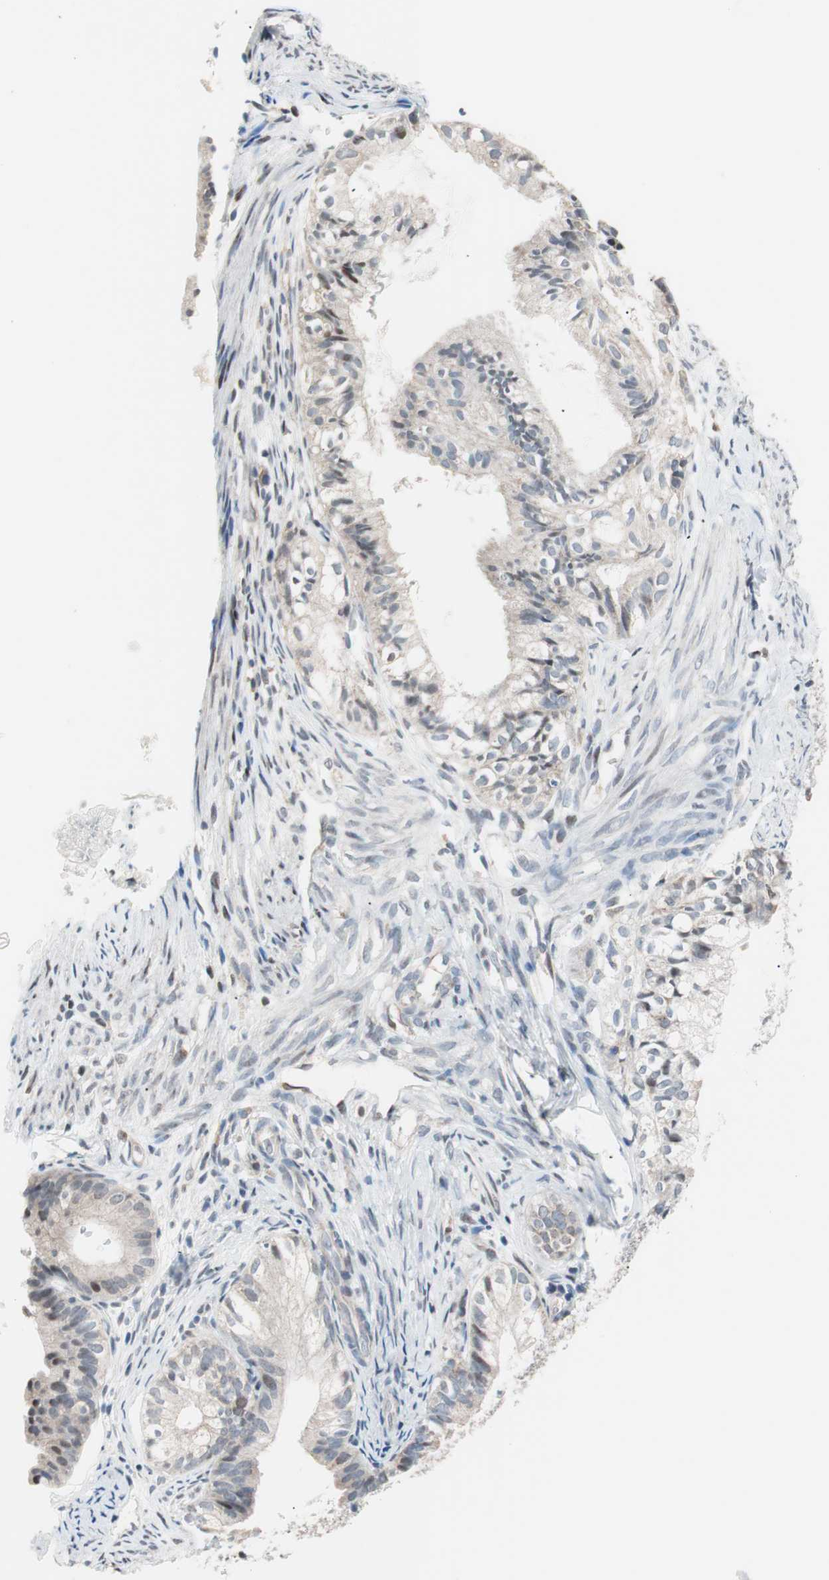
{"staining": {"intensity": "weak", "quantity": "<25%", "location": "nuclear"}, "tissue": "cervical cancer", "cell_type": "Tumor cells", "image_type": "cancer", "snomed": [{"axis": "morphology", "description": "Normal tissue, NOS"}, {"axis": "morphology", "description": "Adenocarcinoma, NOS"}, {"axis": "topography", "description": "Cervix"}, {"axis": "topography", "description": "Endometrium"}], "caption": "High power microscopy photomicrograph of an immunohistochemistry photomicrograph of cervical adenocarcinoma, revealing no significant expression in tumor cells.", "gene": "POLH", "patient": {"sex": "female", "age": 86}}